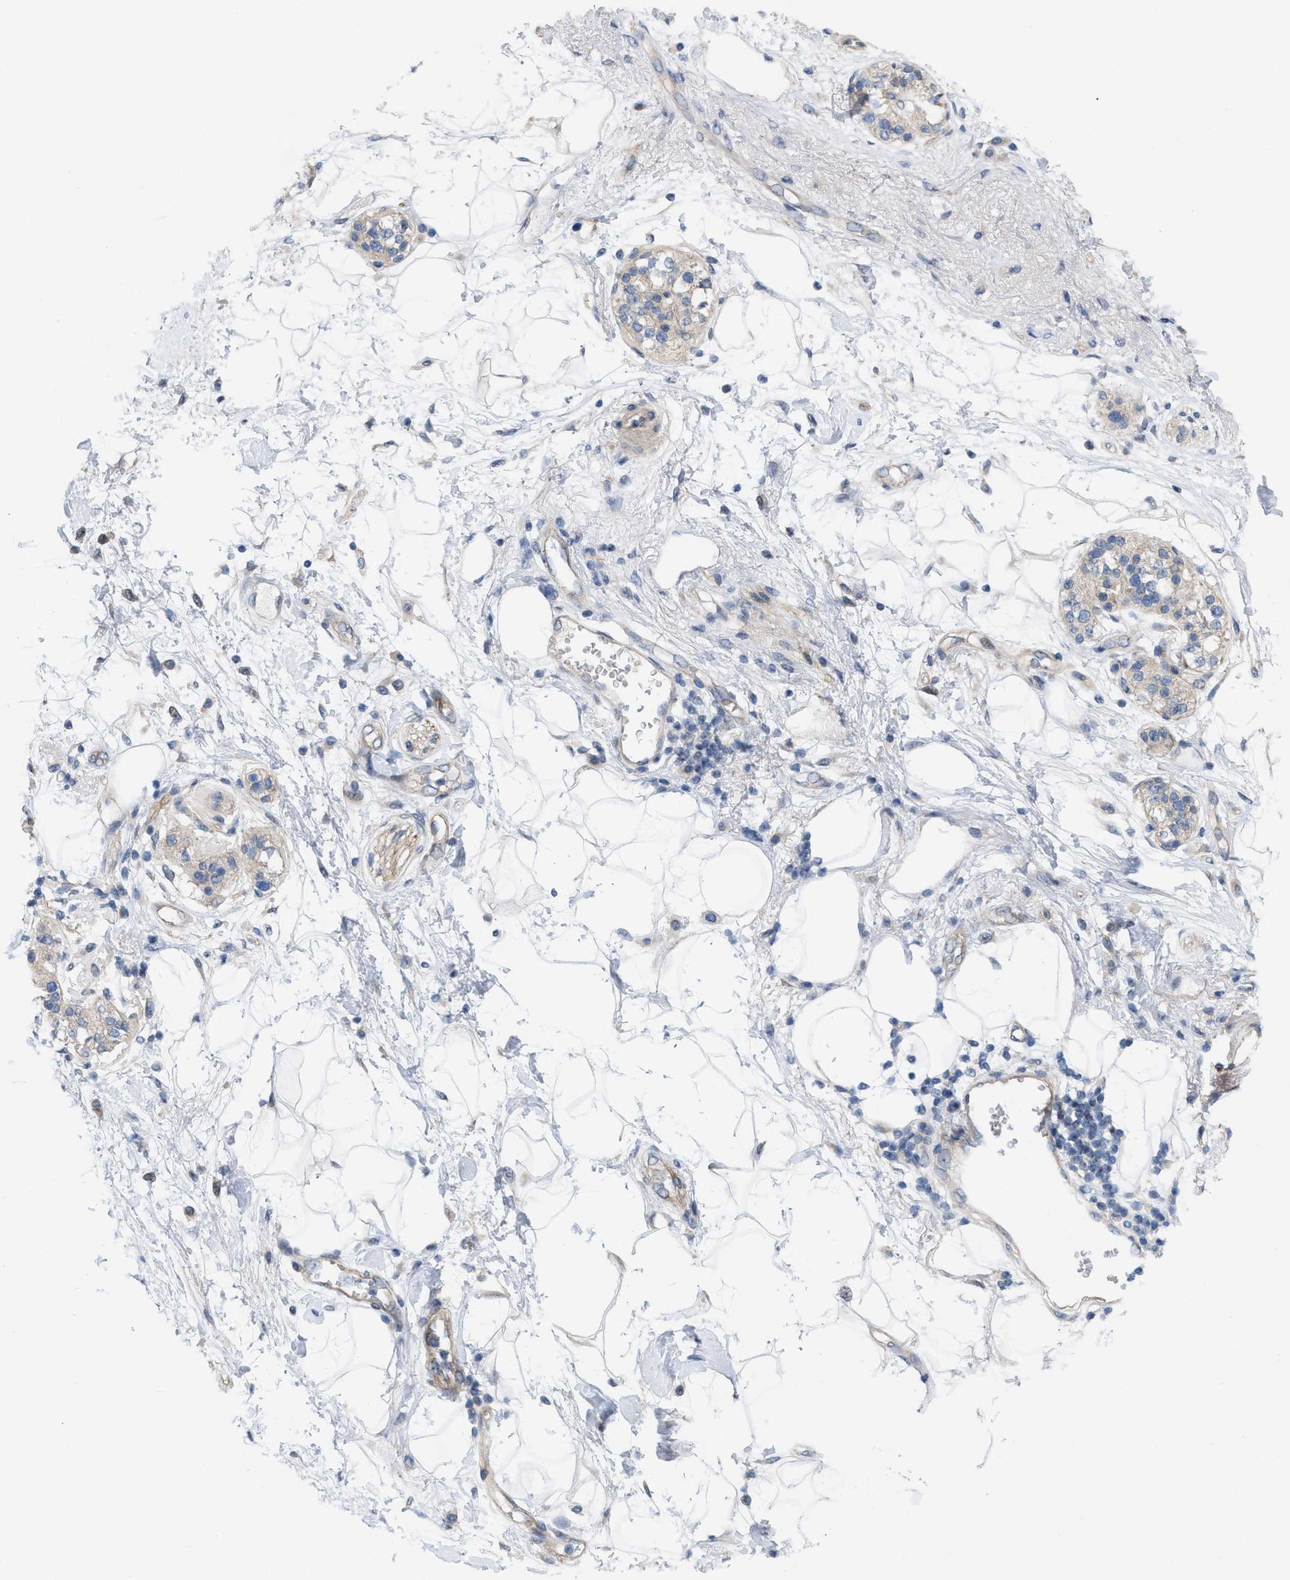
{"staining": {"intensity": "negative", "quantity": "none", "location": "none"}, "tissue": "adipose tissue", "cell_type": "Adipocytes", "image_type": "normal", "snomed": [{"axis": "morphology", "description": "Normal tissue, NOS"}, {"axis": "morphology", "description": "Adenocarcinoma, NOS"}, {"axis": "topography", "description": "Duodenum"}, {"axis": "topography", "description": "Peripheral nerve tissue"}], "caption": "Immunohistochemistry (IHC) micrograph of normal adipose tissue stained for a protein (brown), which shows no staining in adipocytes.", "gene": "NDEL1", "patient": {"sex": "female", "age": 60}}